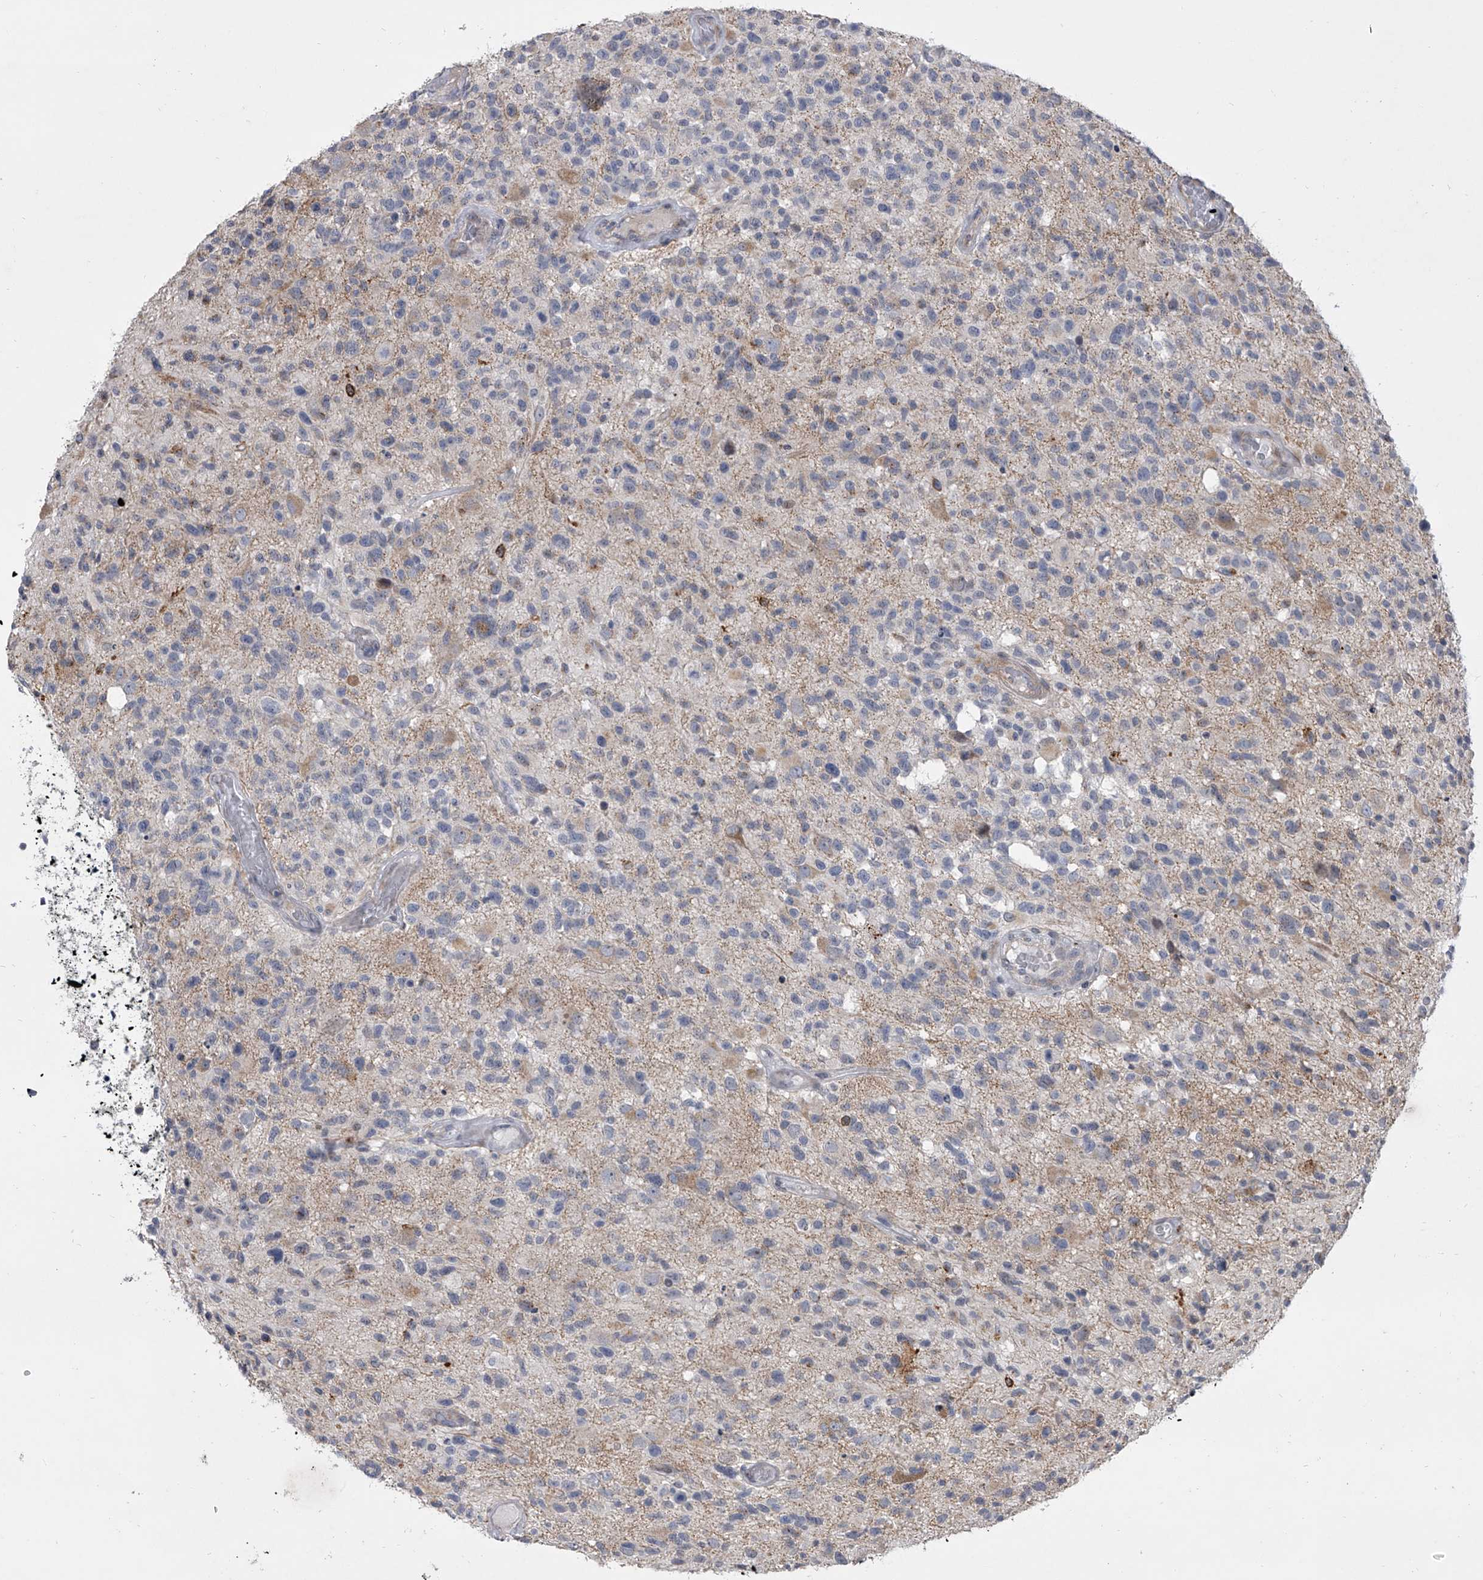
{"staining": {"intensity": "negative", "quantity": "none", "location": "none"}, "tissue": "glioma", "cell_type": "Tumor cells", "image_type": "cancer", "snomed": [{"axis": "morphology", "description": "Glioma, malignant, High grade"}, {"axis": "morphology", "description": "Glioblastoma, NOS"}, {"axis": "topography", "description": "Brain"}], "caption": "Immunohistochemistry of glioblastoma displays no staining in tumor cells.", "gene": "HEATR6", "patient": {"sex": "male", "age": 60}}